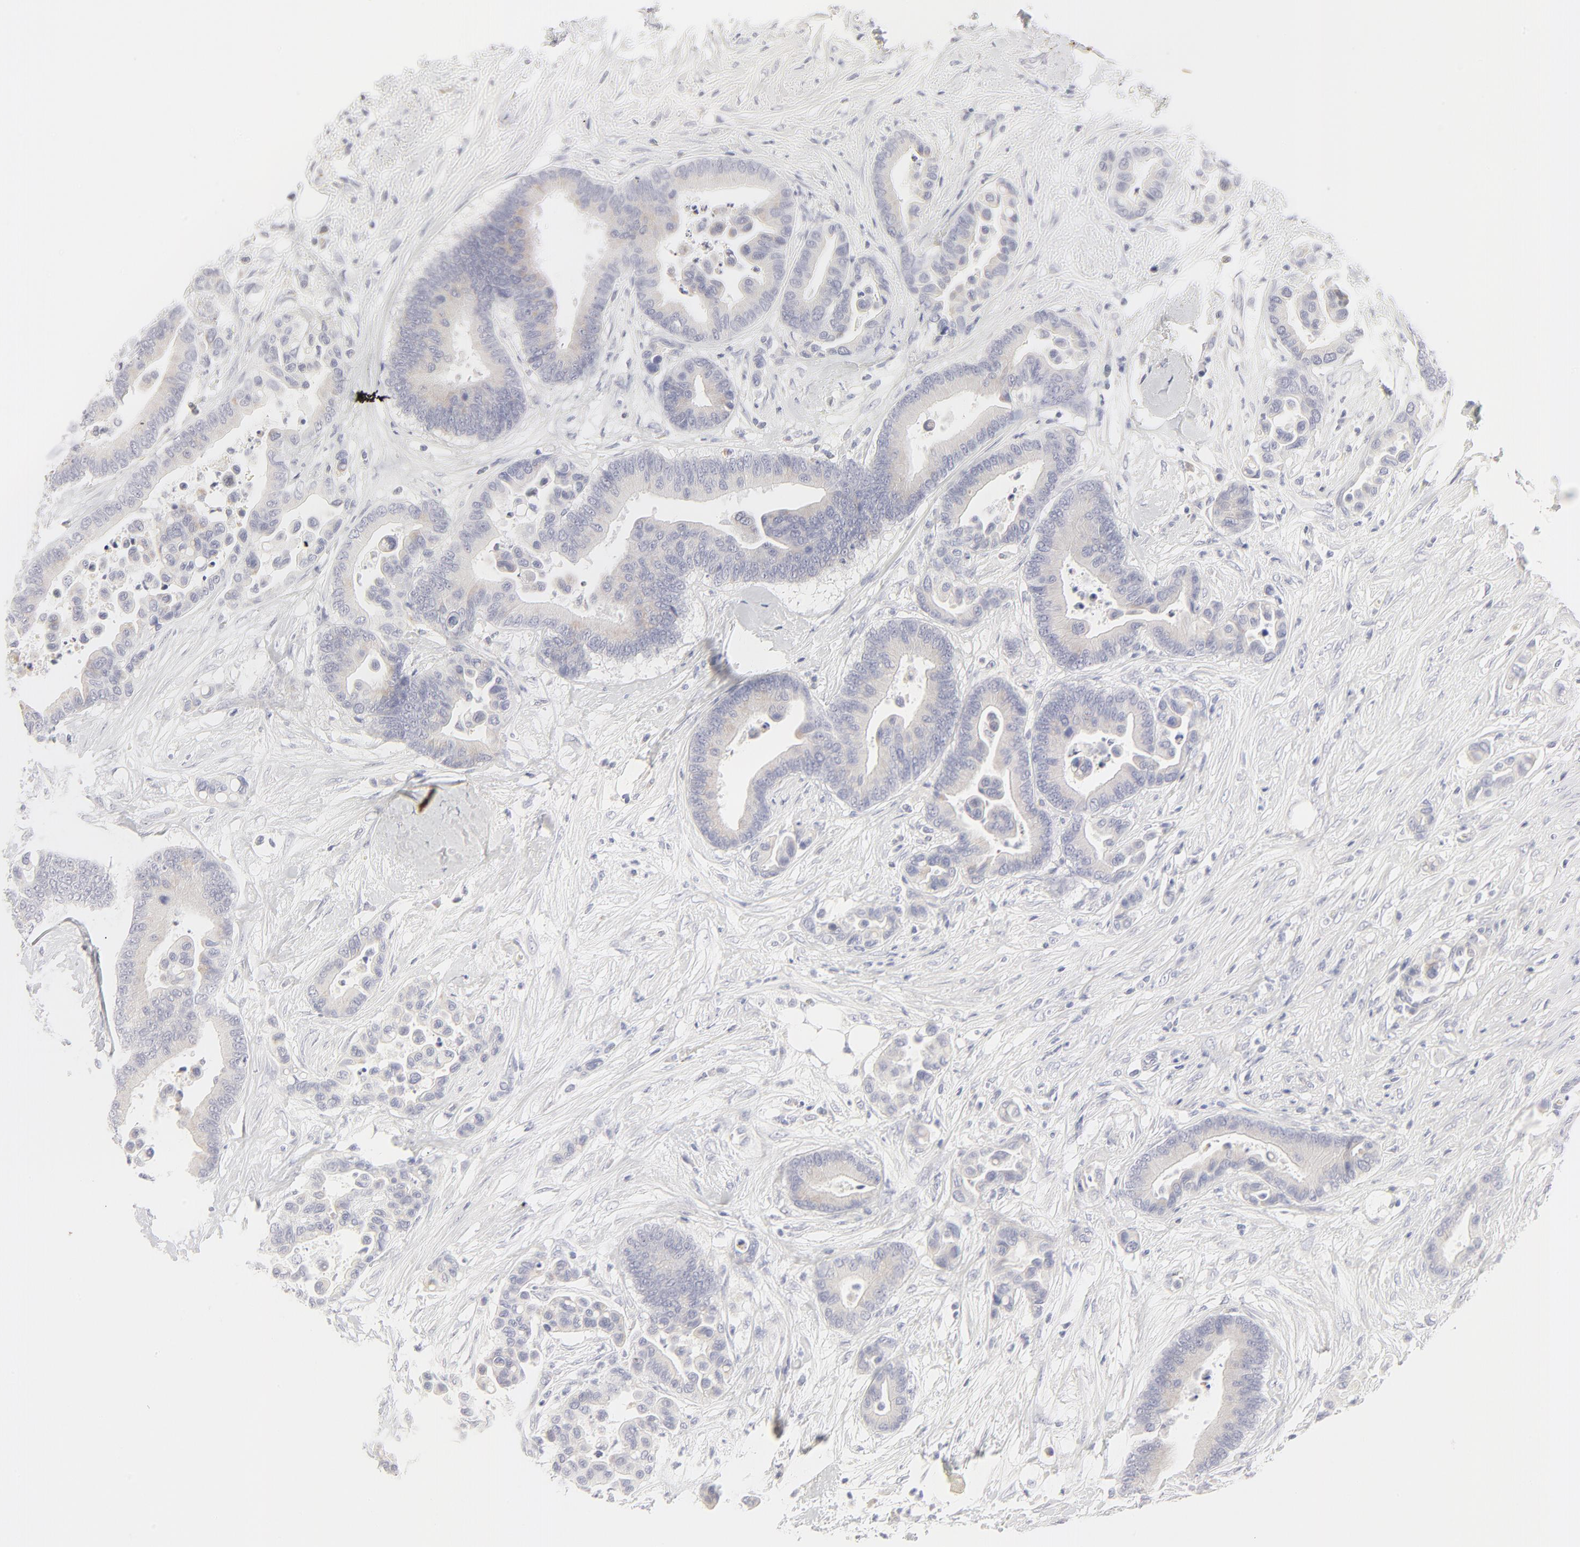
{"staining": {"intensity": "weak", "quantity": "<25%", "location": "cytoplasmic/membranous"}, "tissue": "colorectal cancer", "cell_type": "Tumor cells", "image_type": "cancer", "snomed": [{"axis": "morphology", "description": "Adenocarcinoma, NOS"}, {"axis": "topography", "description": "Colon"}], "caption": "High magnification brightfield microscopy of adenocarcinoma (colorectal) stained with DAB (brown) and counterstained with hematoxylin (blue): tumor cells show no significant staining. The staining is performed using DAB (3,3'-diaminobenzidine) brown chromogen with nuclei counter-stained in using hematoxylin.", "gene": "NPNT", "patient": {"sex": "male", "age": 82}}